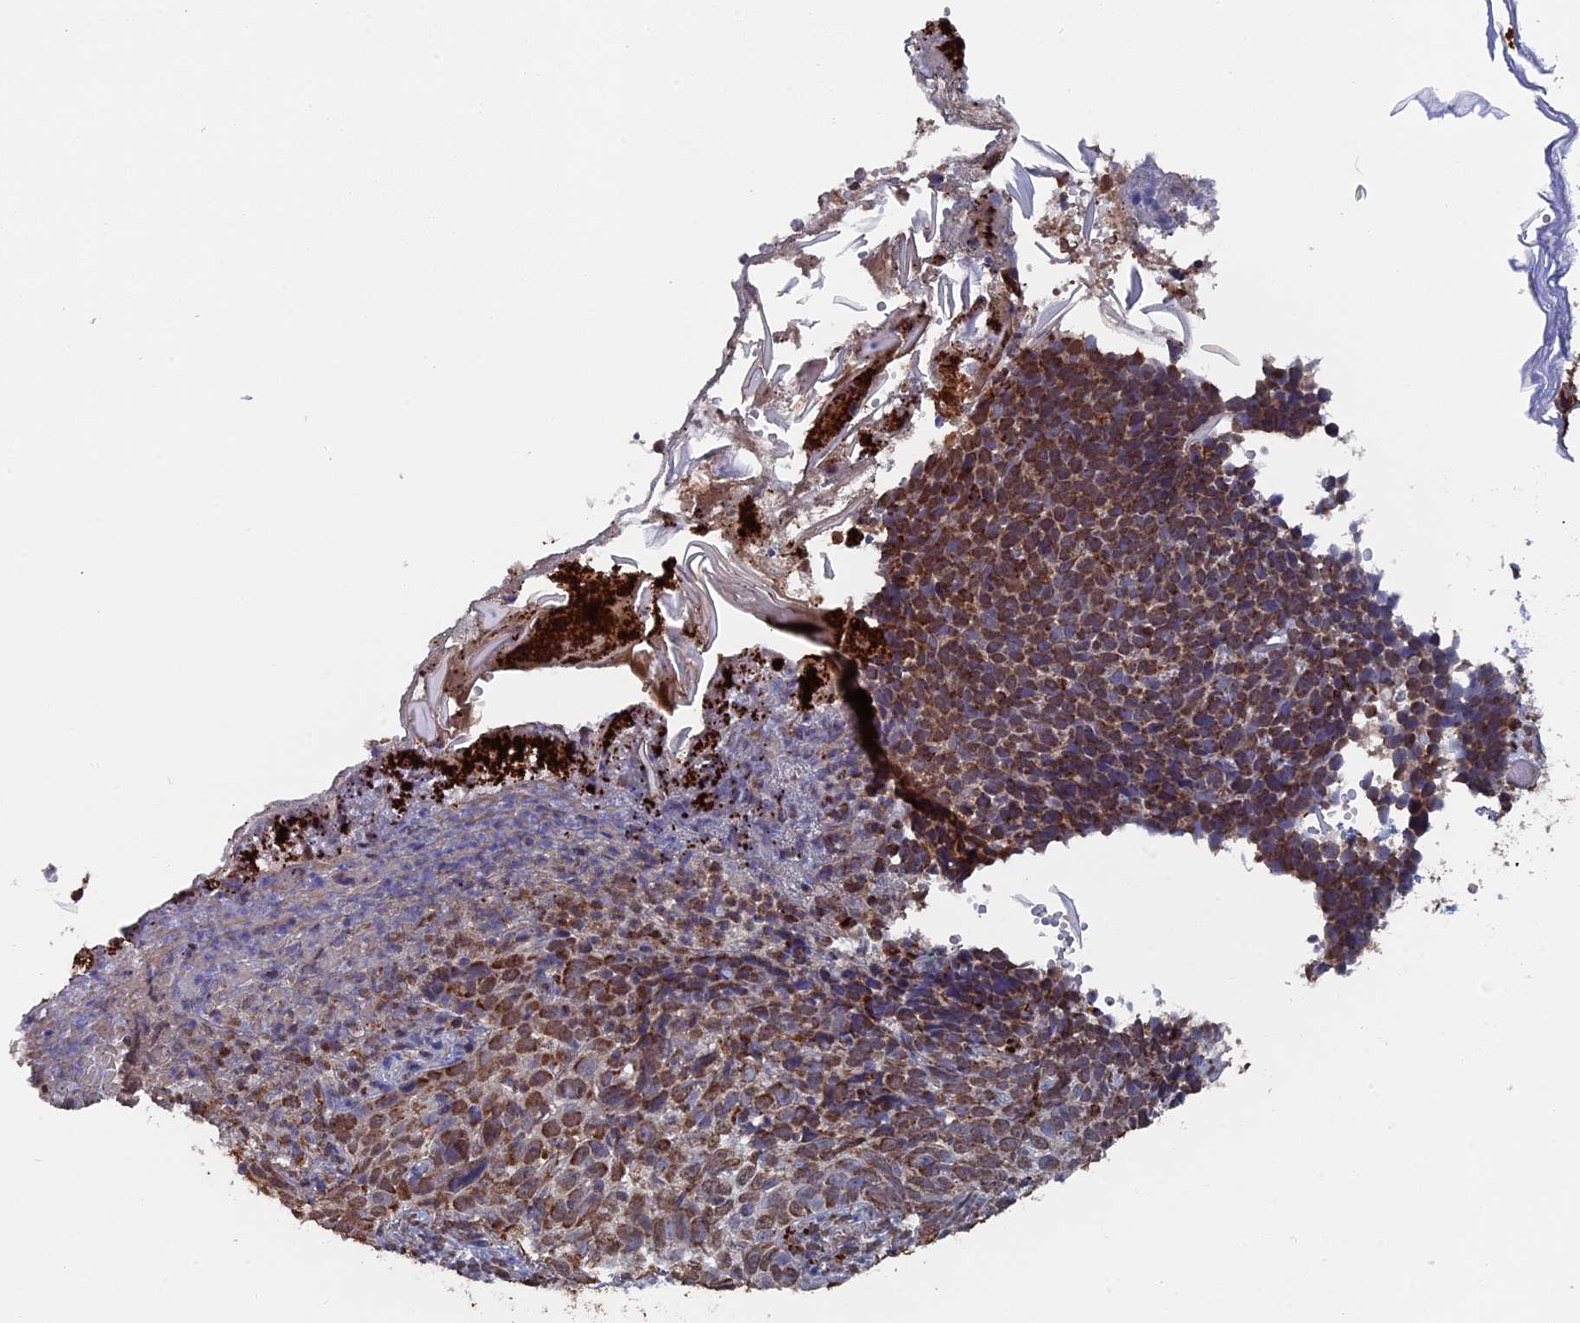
{"staining": {"intensity": "moderate", "quantity": ">75%", "location": "cytoplasmic/membranous"}, "tissue": "skin cancer", "cell_type": "Tumor cells", "image_type": "cancer", "snomed": [{"axis": "morphology", "description": "Basal cell carcinoma"}, {"axis": "topography", "description": "Skin"}], "caption": "A high-resolution image shows immunohistochemistry (IHC) staining of skin basal cell carcinoma, which demonstrates moderate cytoplasmic/membranous positivity in about >75% of tumor cells.", "gene": "SMG9", "patient": {"sex": "female", "age": 84}}